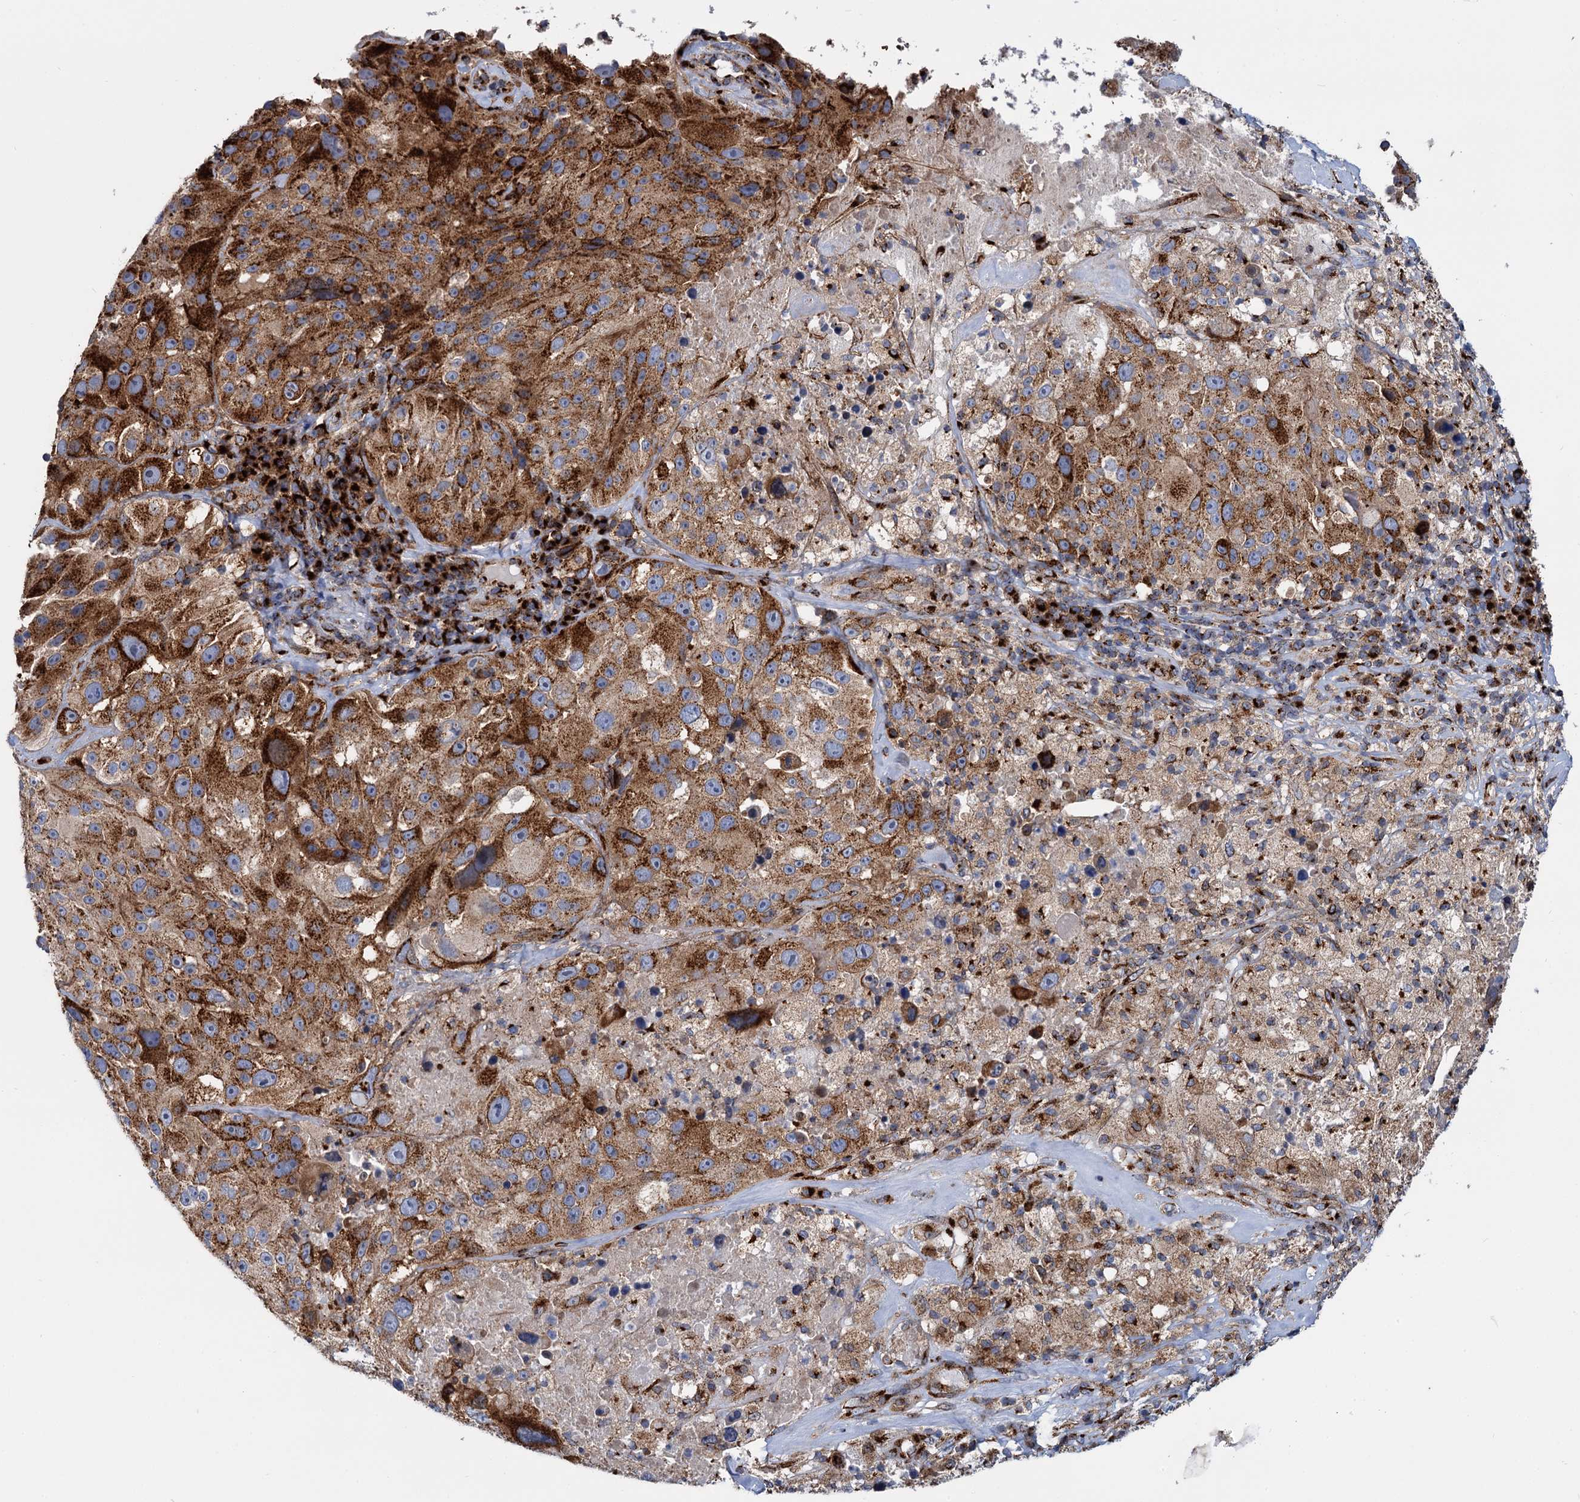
{"staining": {"intensity": "moderate", "quantity": ">75%", "location": "cytoplasmic/membranous"}, "tissue": "melanoma", "cell_type": "Tumor cells", "image_type": "cancer", "snomed": [{"axis": "morphology", "description": "Malignant melanoma, Metastatic site"}, {"axis": "topography", "description": "Lymph node"}], "caption": "Protein staining of malignant melanoma (metastatic site) tissue reveals moderate cytoplasmic/membranous staining in approximately >75% of tumor cells. (IHC, brightfield microscopy, high magnification).", "gene": "SUPT20H", "patient": {"sex": "male", "age": 62}}